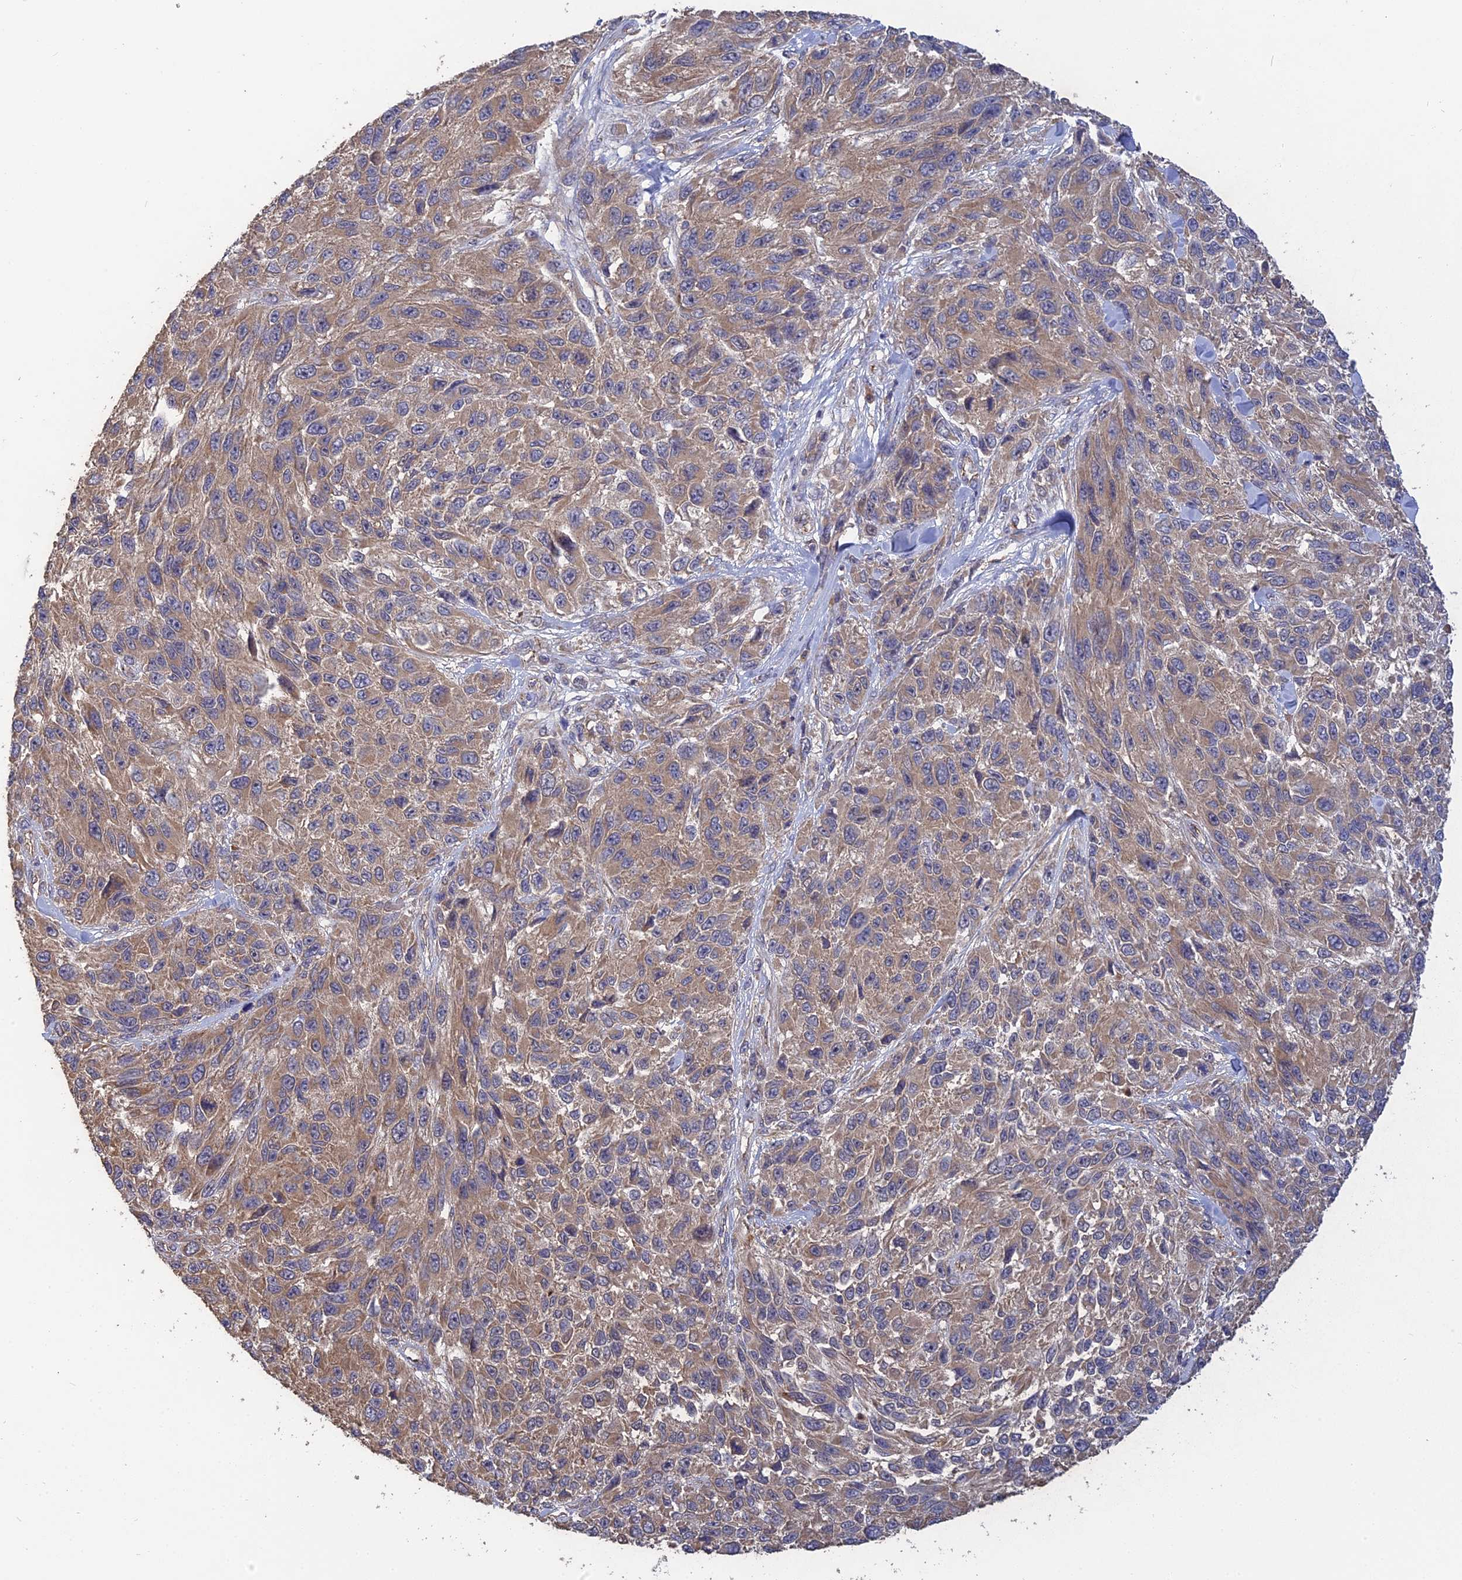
{"staining": {"intensity": "moderate", "quantity": ">75%", "location": "cytoplasmic/membranous"}, "tissue": "melanoma", "cell_type": "Tumor cells", "image_type": "cancer", "snomed": [{"axis": "morphology", "description": "Malignant melanoma, NOS"}, {"axis": "topography", "description": "Skin"}], "caption": "The histopathology image displays staining of malignant melanoma, revealing moderate cytoplasmic/membranous protein positivity (brown color) within tumor cells.", "gene": "ARHGAP40", "patient": {"sex": "female", "age": 96}}